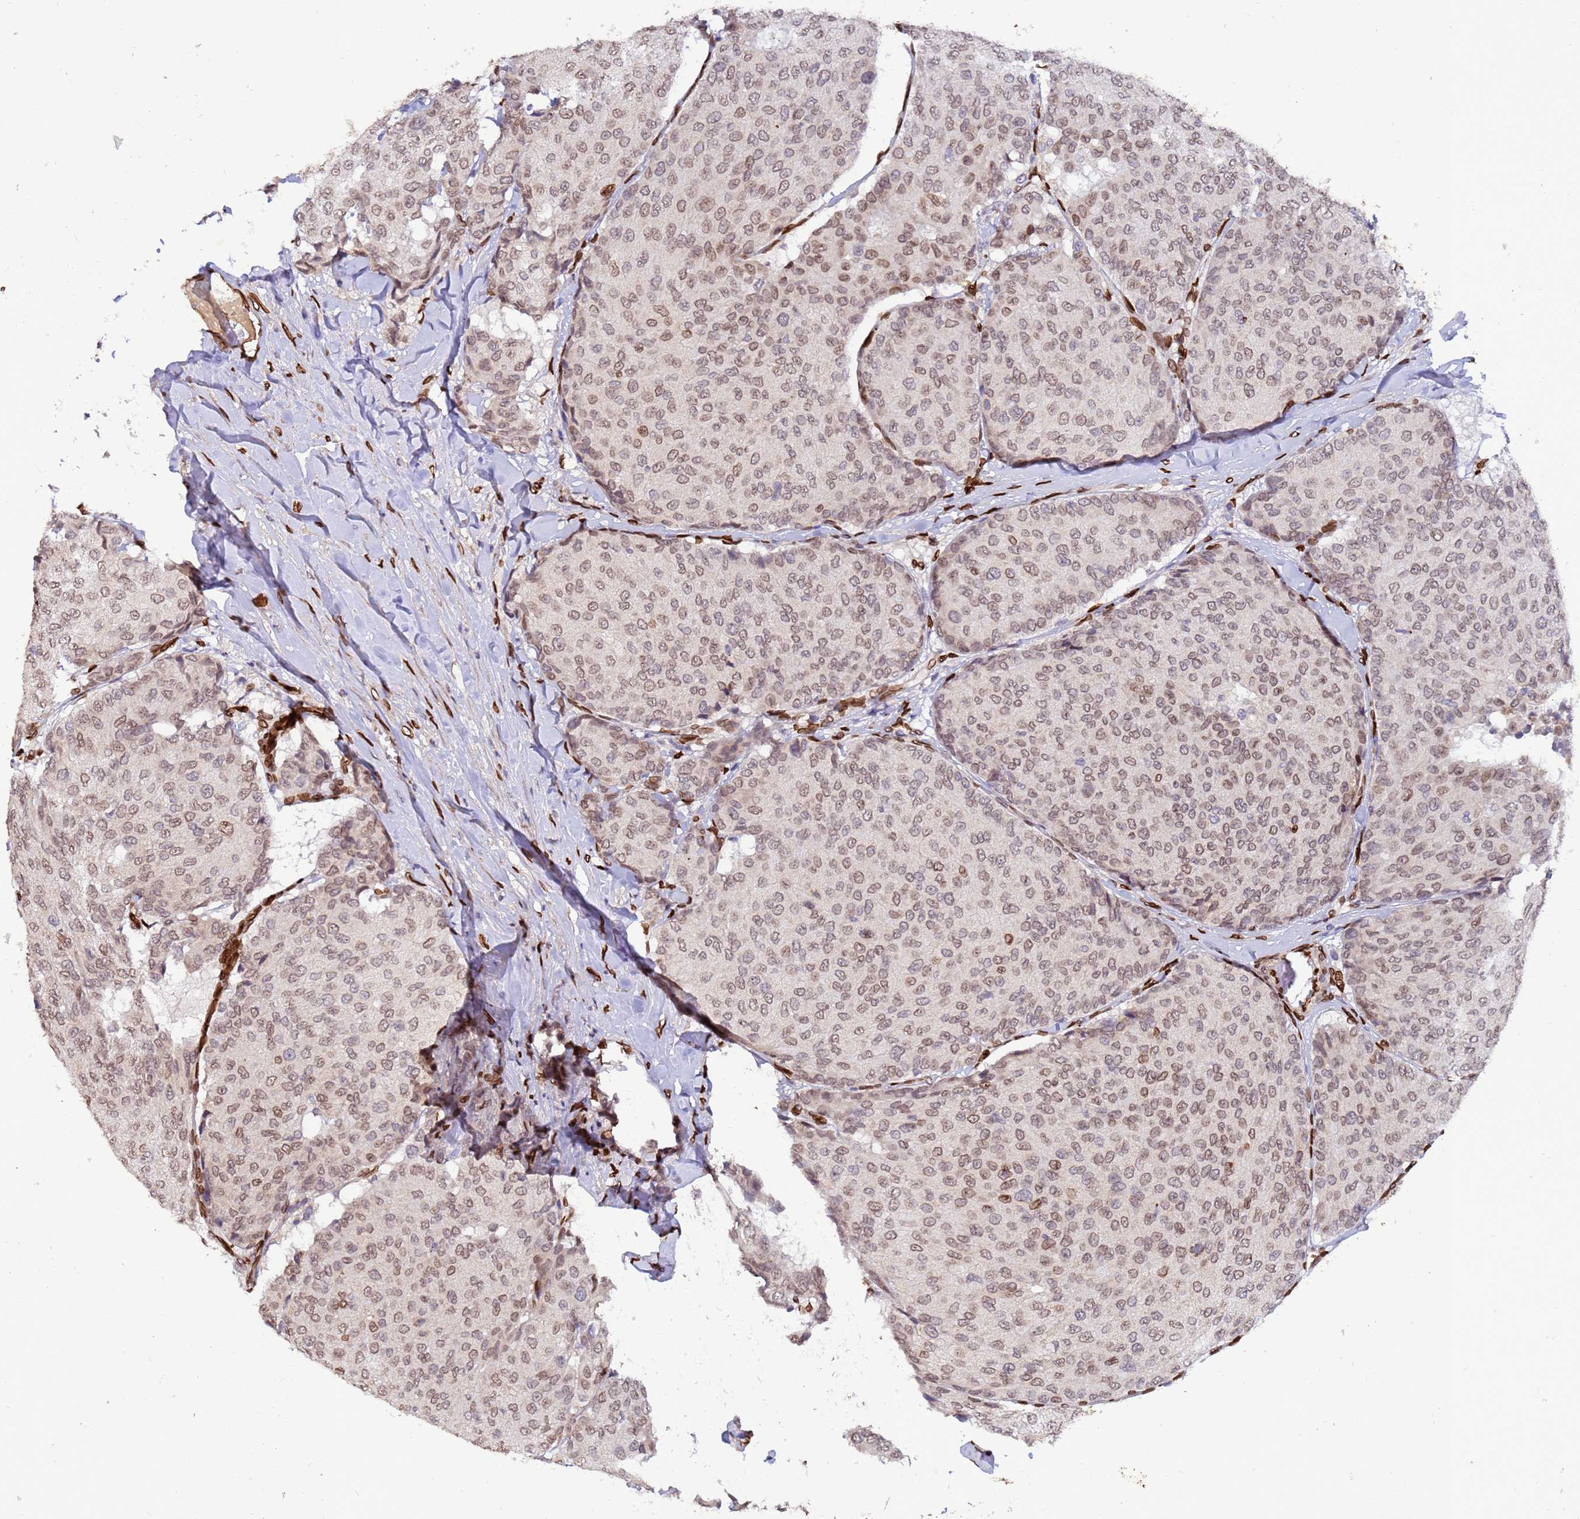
{"staining": {"intensity": "moderate", "quantity": ">75%", "location": "cytoplasmic/membranous,nuclear"}, "tissue": "breast cancer", "cell_type": "Tumor cells", "image_type": "cancer", "snomed": [{"axis": "morphology", "description": "Duct carcinoma"}, {"axis": "topography", "description": "Breast"}], "caption": "Immunohistochemistry (IHC) (DAB (3,3'-diaminobenzidine)) staining of human breast cancer (intraductal carcinoma) exhibits moderate cytoplasmic/membranous and nuclear protein staining in about >75% of tumor cells. (DAB (3,3'-diaminobenzidine) = brown stain, brightfield microscopy at high magnification).", "gene": "GPR135", "patient": {"sex": "female", "age": 75}}